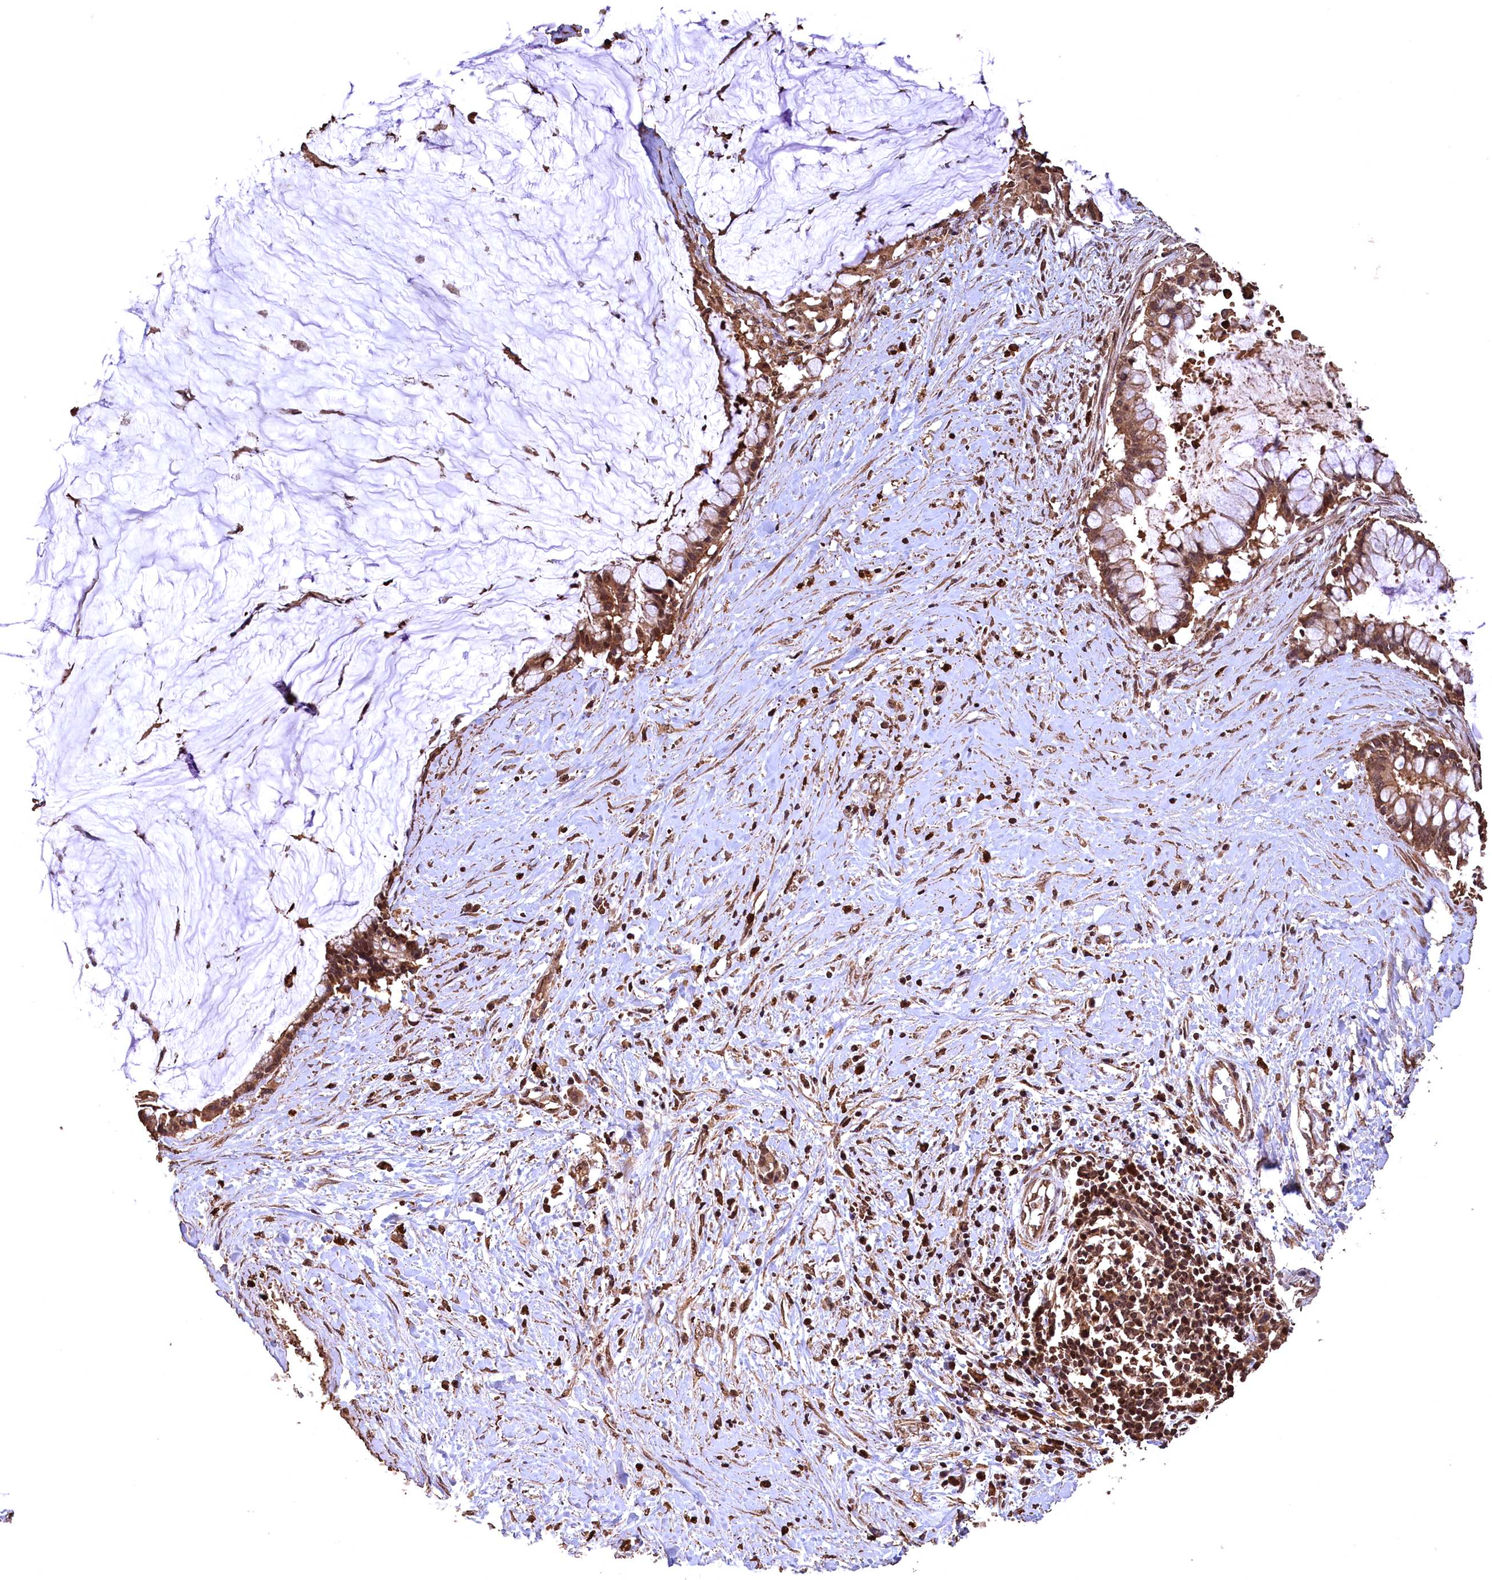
{"staining": {"intensity": "moderate", "quantity": ">75%", "location": "cytoplasmic/membranous,nuclear"}, "tissue": "pancreatic cancer", "cell_type": "Tumor cells", "image_type": "cancer", "snomed": [{"axis": "morphology", "description": "Adenocarcinoma, NOS"}, {"axis": "topography", "description": "Pancreas"}], "caption": "Immunohistochemistry image of human pancreatic cancer (adenocarcinoma) stained for a protein (brown), which shows medium levels of moderate cytoplasmic/membranous and nuclear positivity in about >75% of tumor cells.", "gene": "CEP57L1", "patient": {"sex": "male", "age": 41}}